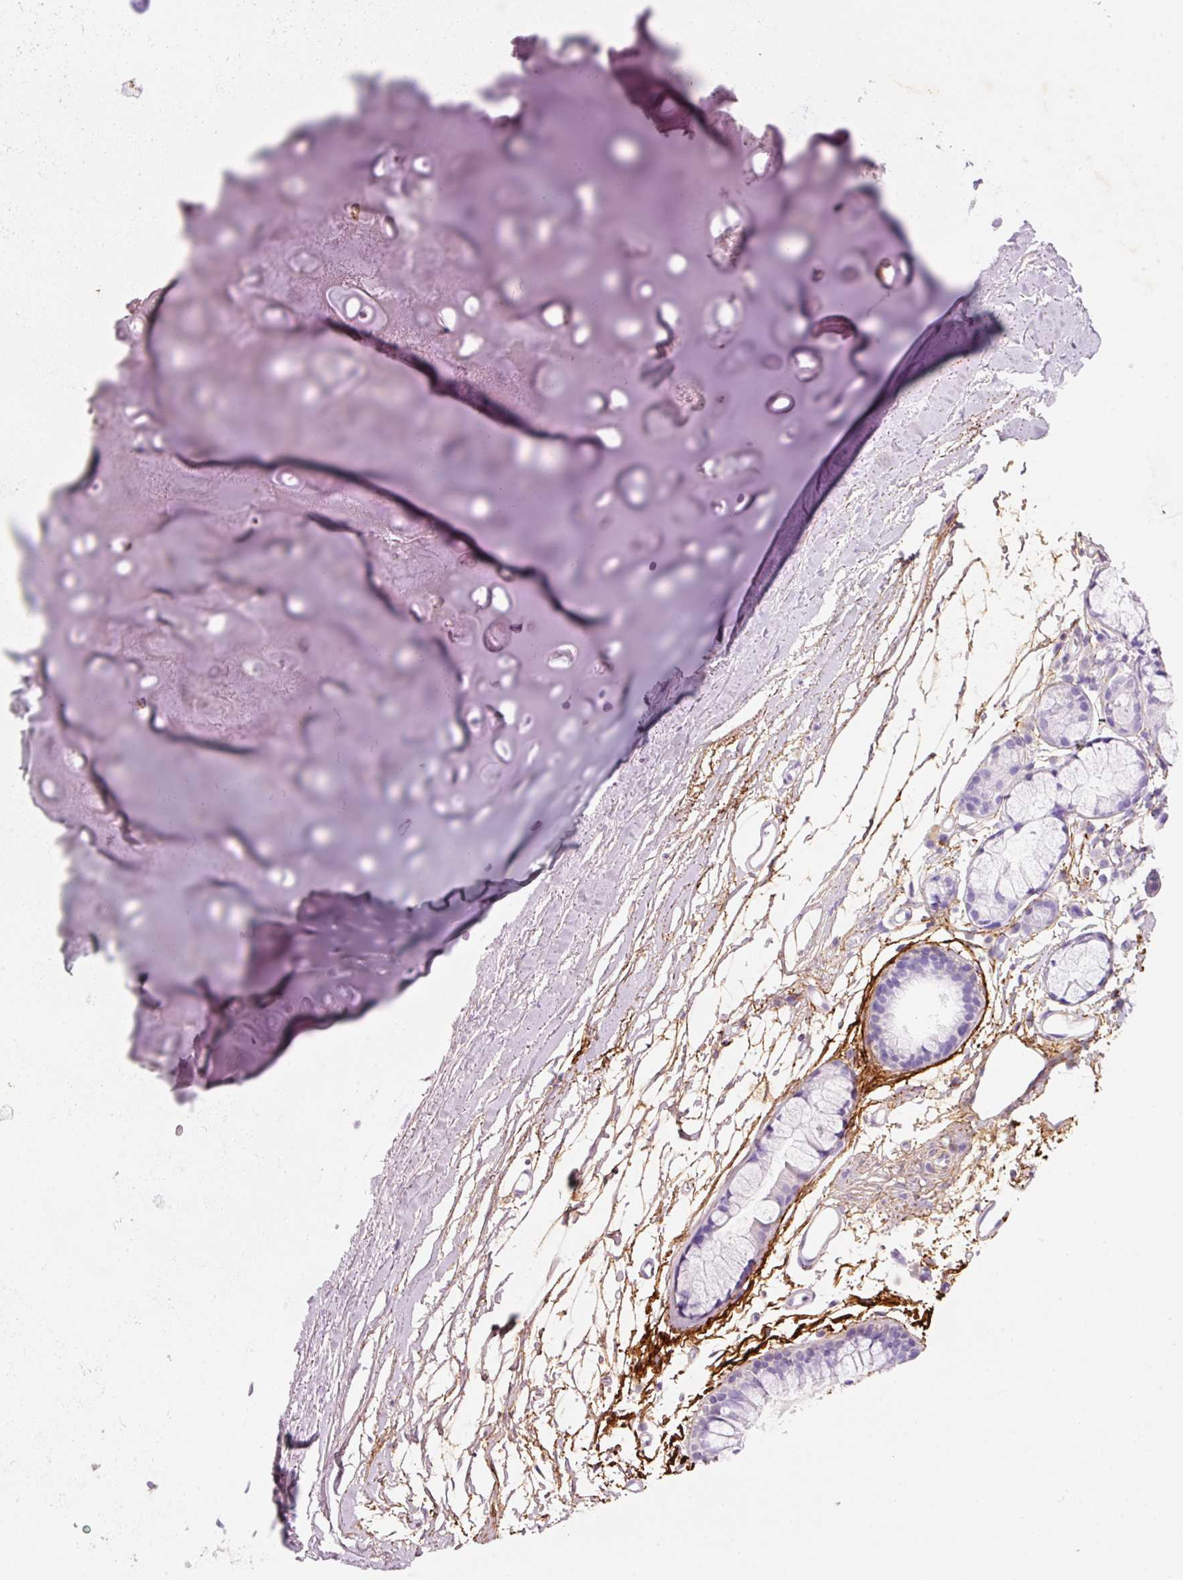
{"staining": {"intensity": "weak", "quantity": "<25%", "location": "cytoplasmic/membranous"}, "tissue": "adipose tissue", "cell_type": "Adipocytes", "image_type": "normal", "snomed": [{"axis": "morphology", "description": "Normal tissue, NOS"}, {"axis": "topography", "description": "Cartilage tissue"}, {"axis": "topography", "description": "Bronchus"}], "caption": "The histopathology image displays no significant expression in adipocytes of adipose tissue.", "gene": "MFAP4", "patient": {"sex": "female", "age": 72}}